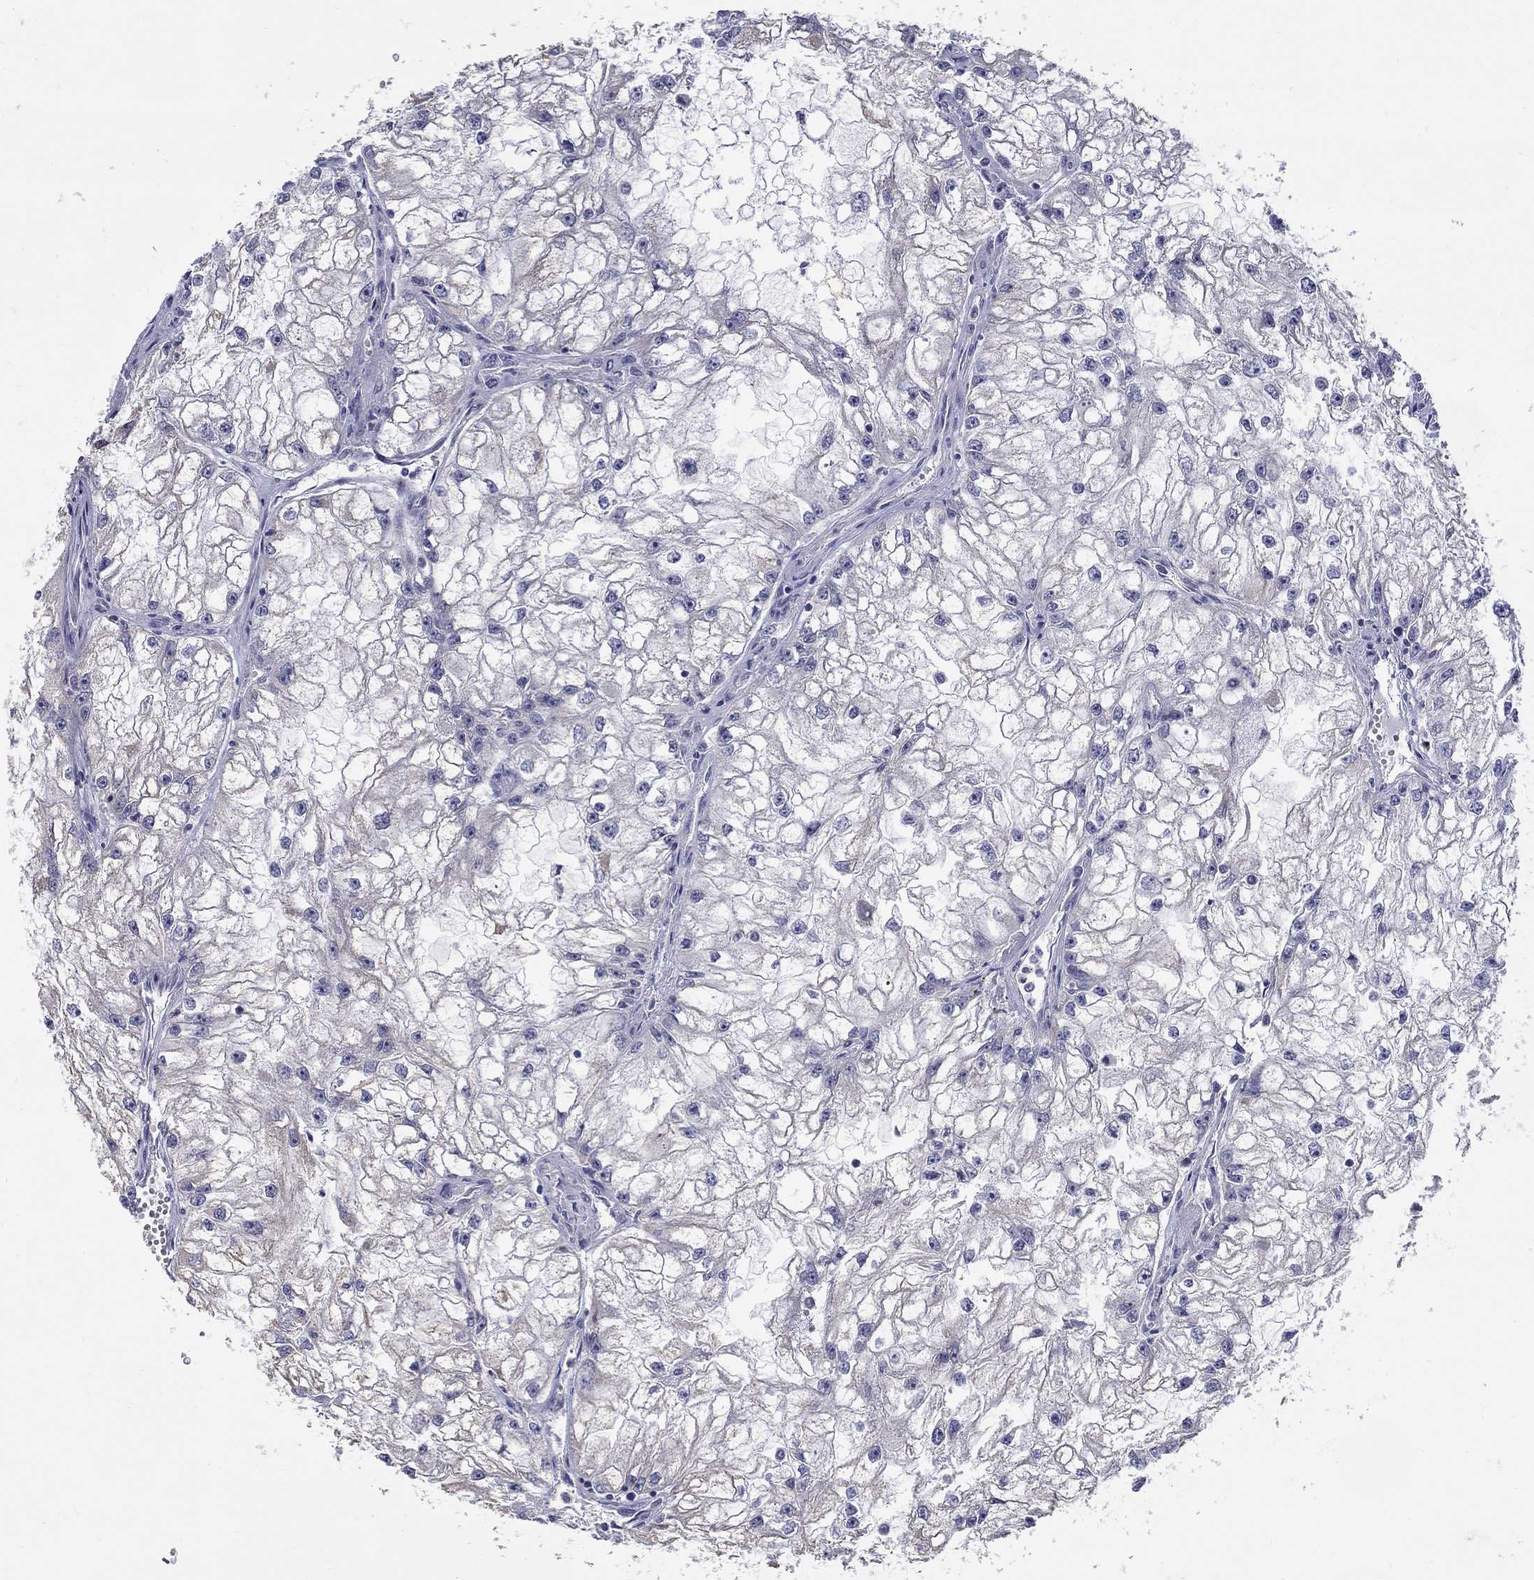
{"staining": {"intensity": "moderate", "quantity": "25%-75%", "location": "cytoplasmic/membranous"}, "tissue": "renal cancer", "cell_type": "Tumor cells", "image_type": "cancer", "snomed": [{"axis": "morphology", "description": "Adenocarcinoma, NOS"}, {"axis": "topography", "description": "Kidney"}], "caption": "Immunohistochemical staining of adenocarcinoma (renal) displays moderate cytoplasmic/membranous protein expression in approximately 25%-75% of tumor cells.", "gene": "ABCA4", "patient": {"sex": "male", "age": 59}}